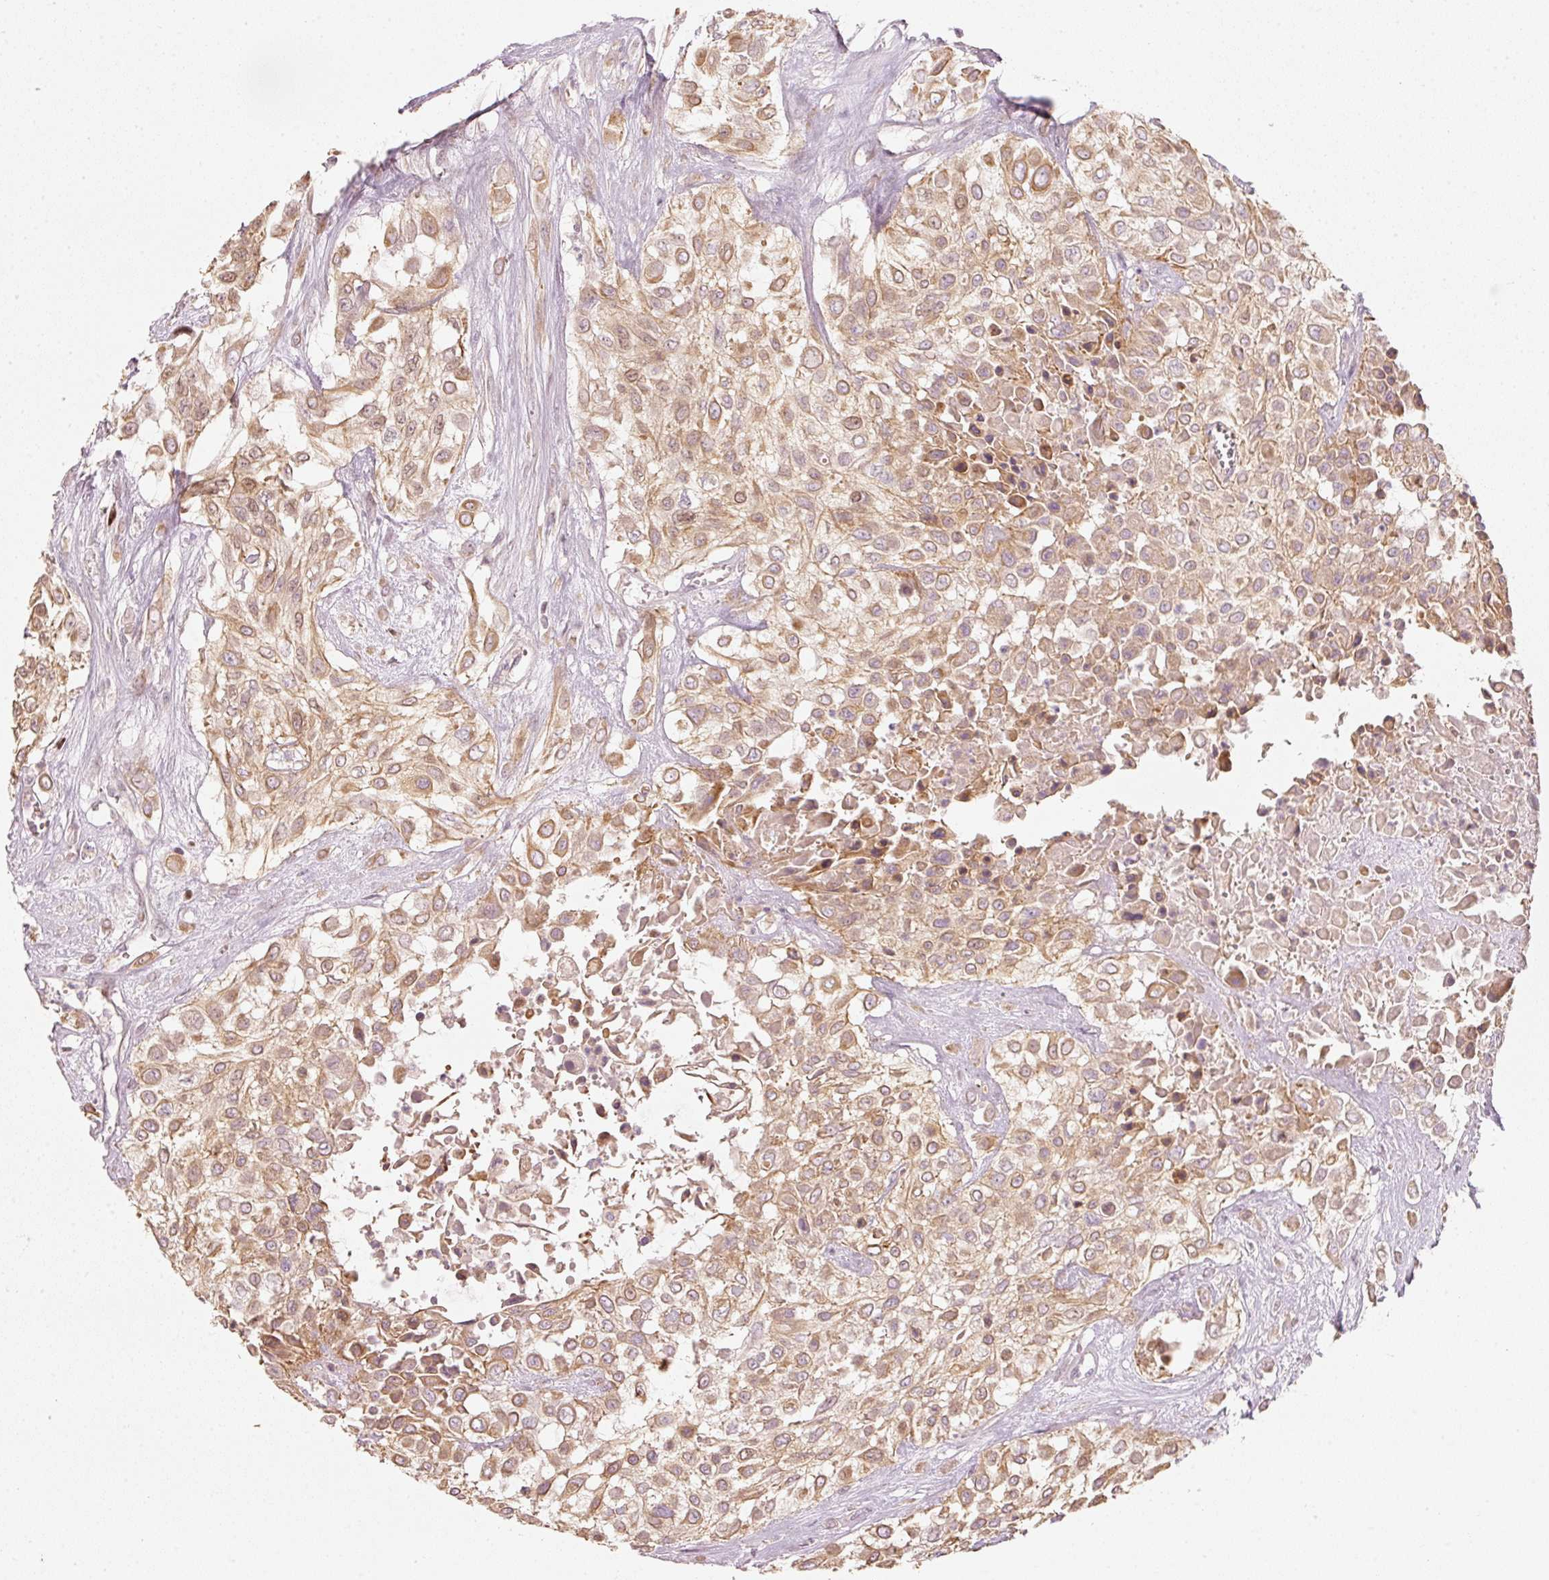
{"staining": {"intensity": "moderate", "quantity": ">75%", "location": "cytoplasmic/membranous,nuclear"}, "tissue": "urothelial cancer", "cell_type": "Tumor cells", "image_type": "cancer", "snomed": [{"axis": "morphology", "description": "Urothelial carcinoma, High grade"}, {"axis": "topography", "description": "Urinary bladder"}], "caption": "The image shows a brown stain indicating the presence of a protein in the cytoplasmic/membranous and nuclear of tumor cells in high-grade urothelial carcinoma.", "gene": "TREX2", "patient": {"sex": "male", "age": 57}}